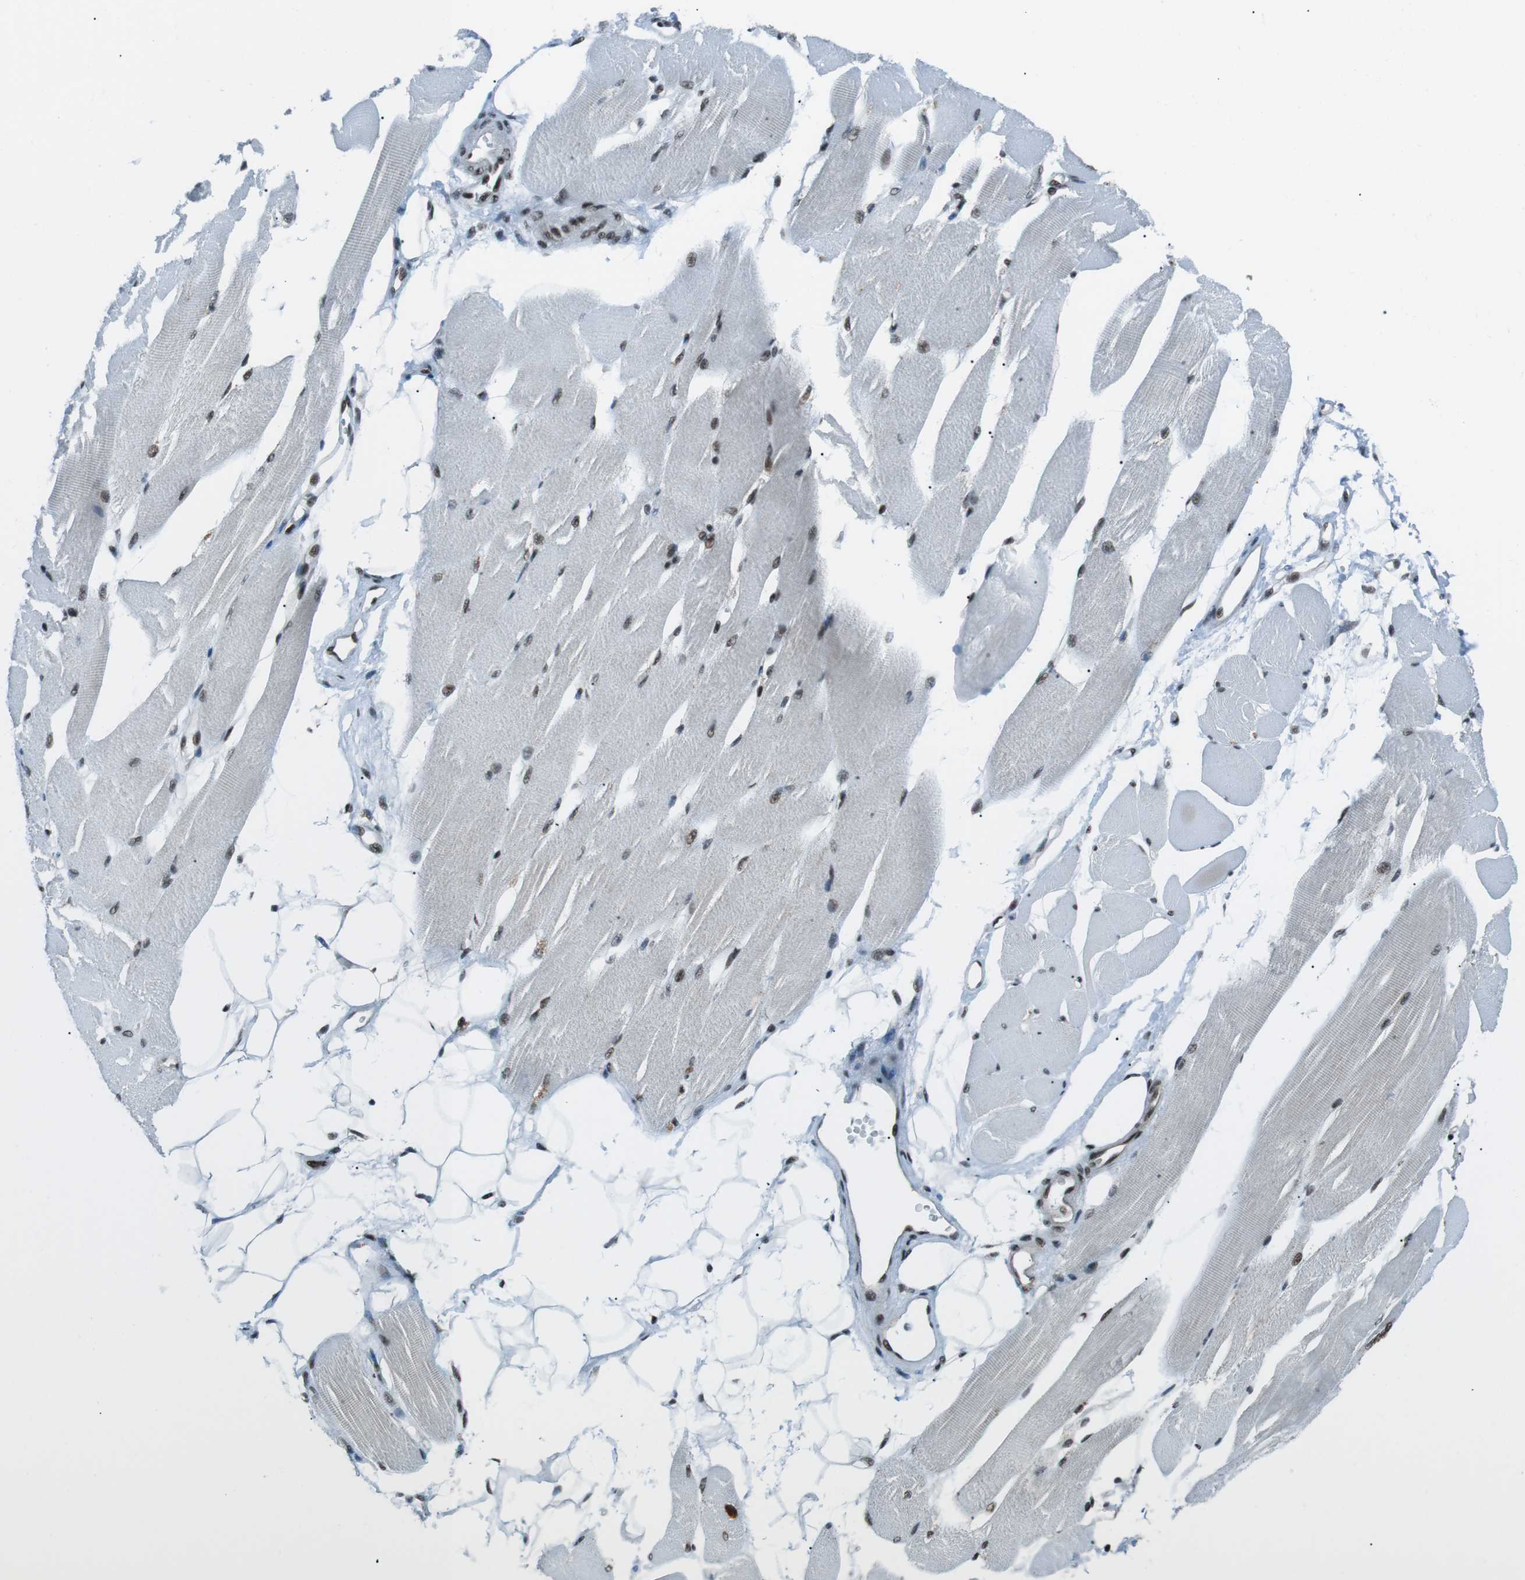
{"staining": {"intensity": "strong", "quantity": ">75%", "location": "nuclear"}, "tissue": "skeletal muscle", "cell_type": "Myocytes", "image_type": "normal", "snomed": [{"axis": "morphology", "description": "Normal tissue, NOS"}, {"axis": "topography", "description": "Skeletal muscle"}, {"axis": "topography", "description": "Peripheral nerve tissue"}], "caption": "Skeletal muscle stained with DAB immunohistochemistry reveals high levels of strong nuclear staining in approximately >75% of myocytes. Nuclei are stained in blue.", "gene": "TAF1", "patient": {"sex": "female", "age": 84}}